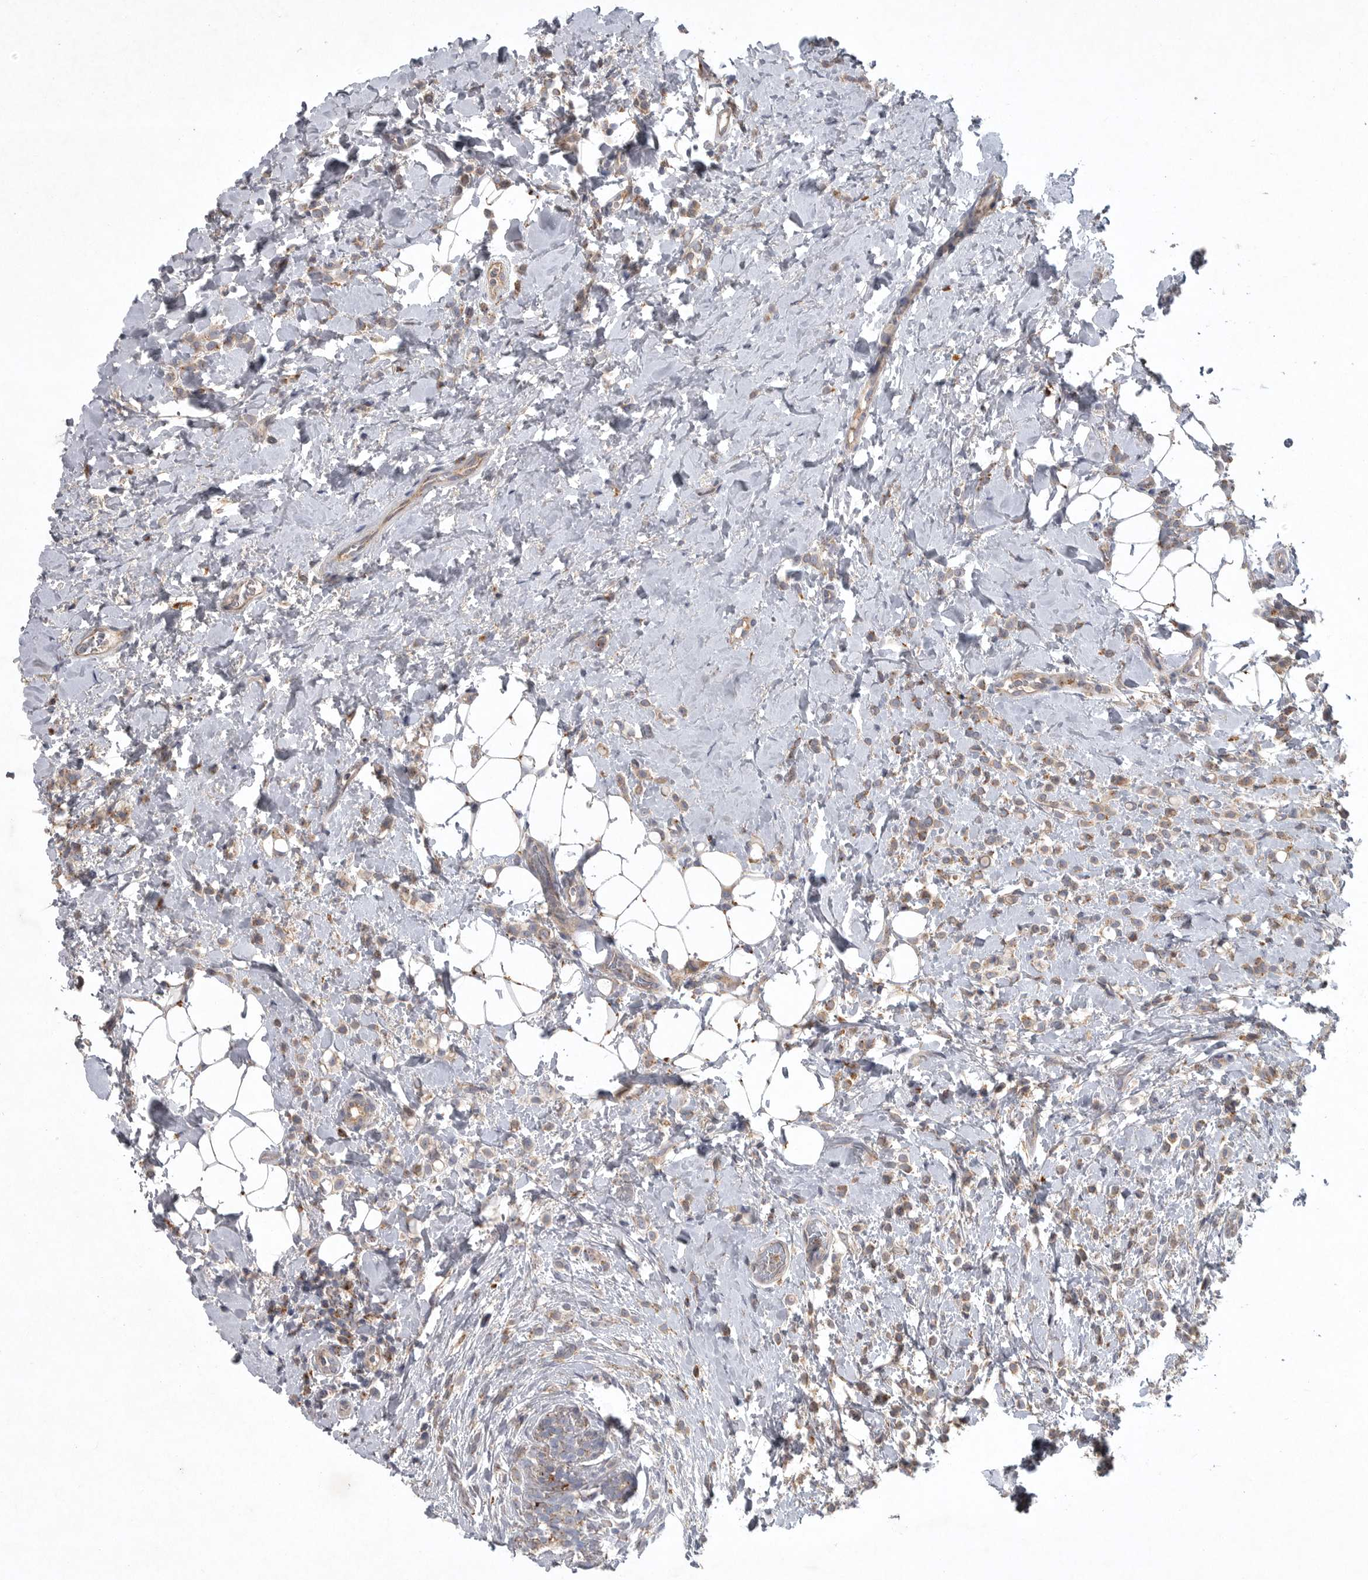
{"staining": {"intensity": "weak", "quantity": ">75%", "location": "cytoplasmic/membranous"}, "tissue": "breast cancer", "cell_type": "Tumor cells", "image_type": "cancer", "snomed": [{"axis": "morphology", "description": "Normal tissue, NOS"}, {"axis": "morphology", "description": "Lobular carcinoma"}, {"axis": "topography", "description": "Breast"}], "caption": "A micrograph of lobular carcinoma (breast) stained for a protein reveals weak cytoplasmic/membranous brown staining in tumor cells.", "gene": "LAMTOR3", "patient": {"sex": "female", "age": 50}}